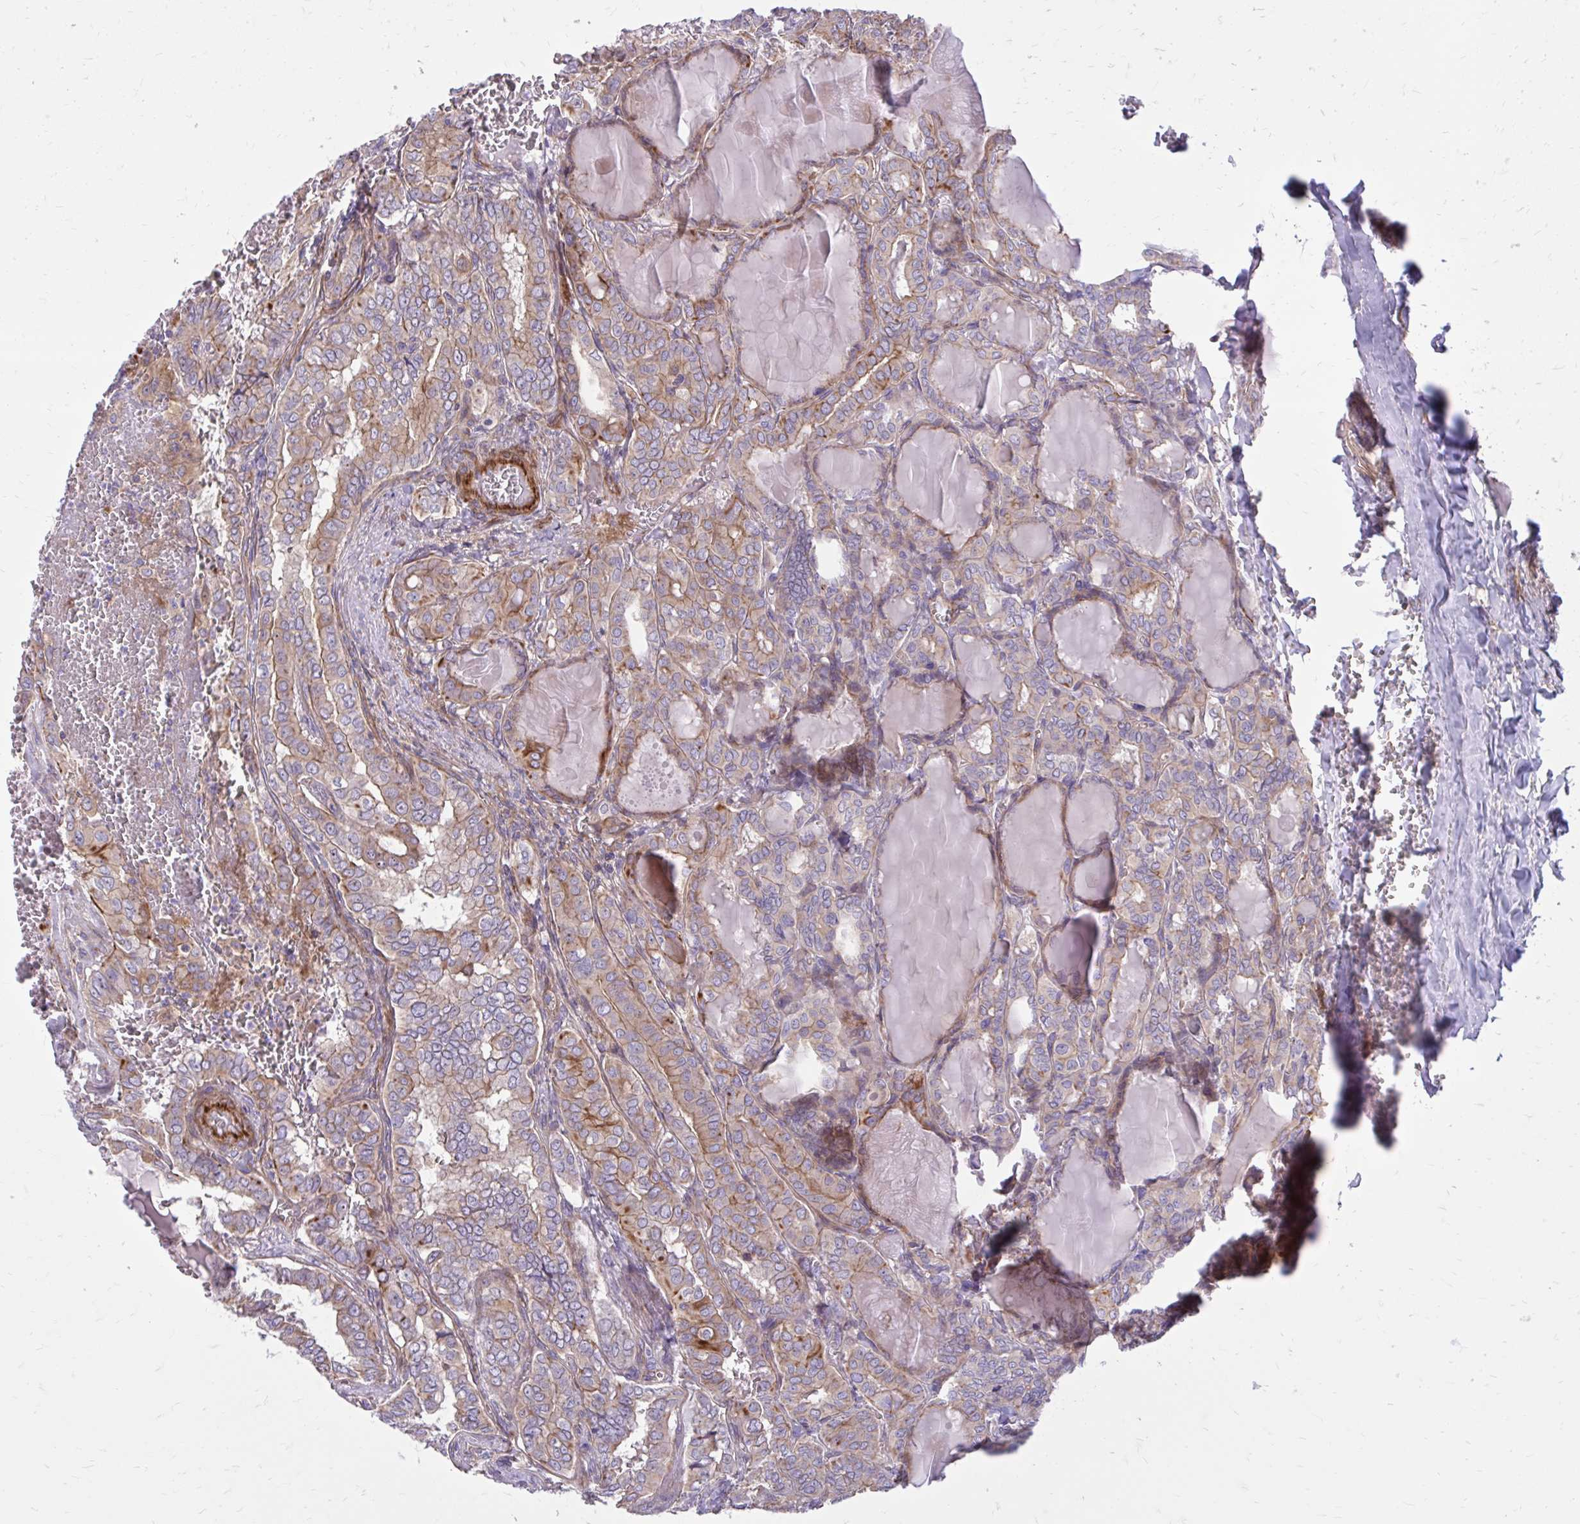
{"staining": {"intensity": "moderate", "quantity": "<25%", "location": "cytoplasmic/membranous"}, "tissue": "thyroid cancer", "cell_type": "Tumor cells", "image_type": "cancer", "snomed": [{"axis": "morphology", "description": "Papillary adenocarcinoma, NOS"}, {"axis": "topography", "description": "Thyroid gland"}], "caption": "This is an image of immunohistochemistry (IHC) staining of papillary adenocarcinoma (thyroid), which shows moderate staining in the cytoplasmic/membranous of tumor cells.", "gene": "FAP", "patient": {"sex": "female", "age": 46}}